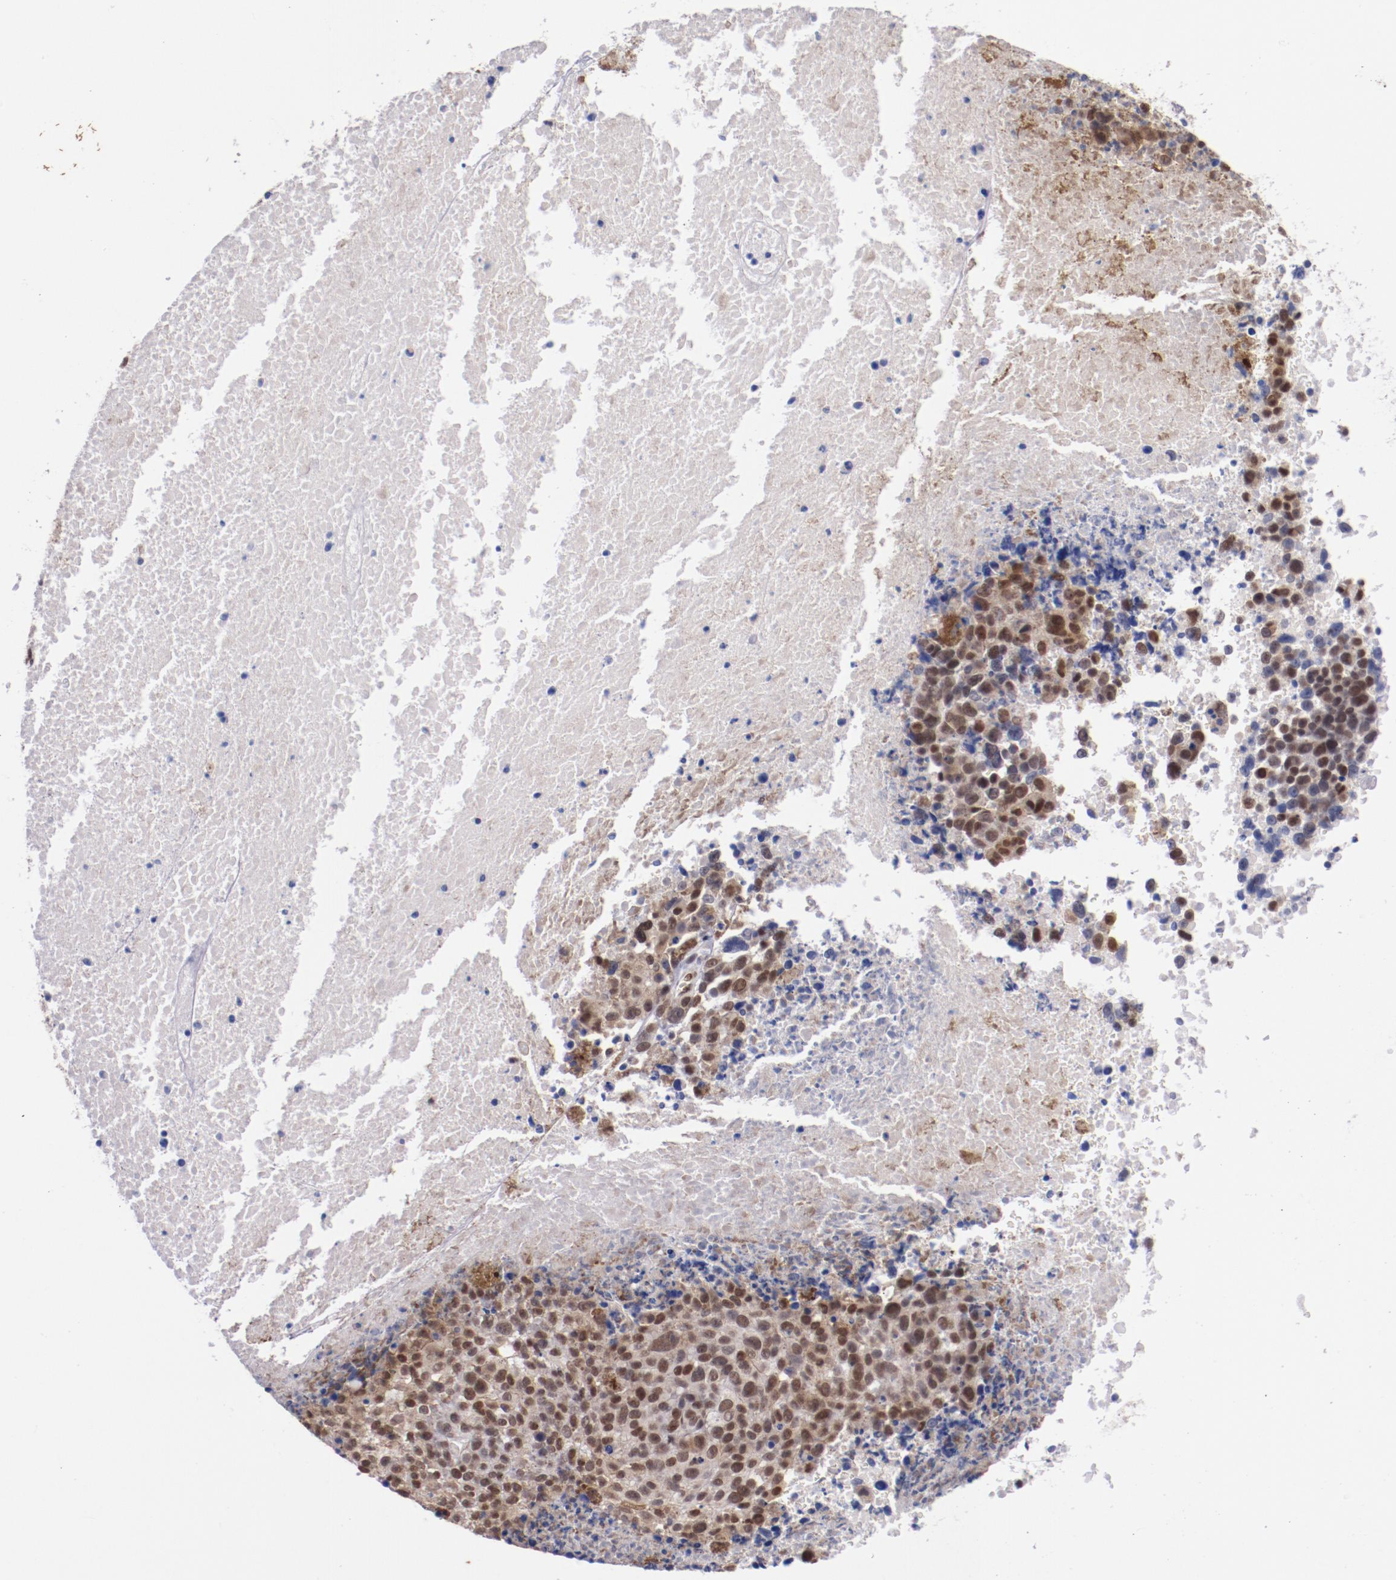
{"staining": {"intensity": "moderate", "quantity": ">75%", "location": "nuclear"}, "tissue": "melanoma", "cell_type": "Tumor cells", "image_type": "cancer", "snomed": [{"axis": "morphology", "description": "Malignant melanoma, Metastatic site"}, {"axis": "topography", "description": "Cerebral cortex"}], "caption": "Malignant melanoma (metastatic site) stained with a protein marker displays moderate staining in tumor cells.", "gene": "SRF", "patient": {"sex": "female", "age": 52}}